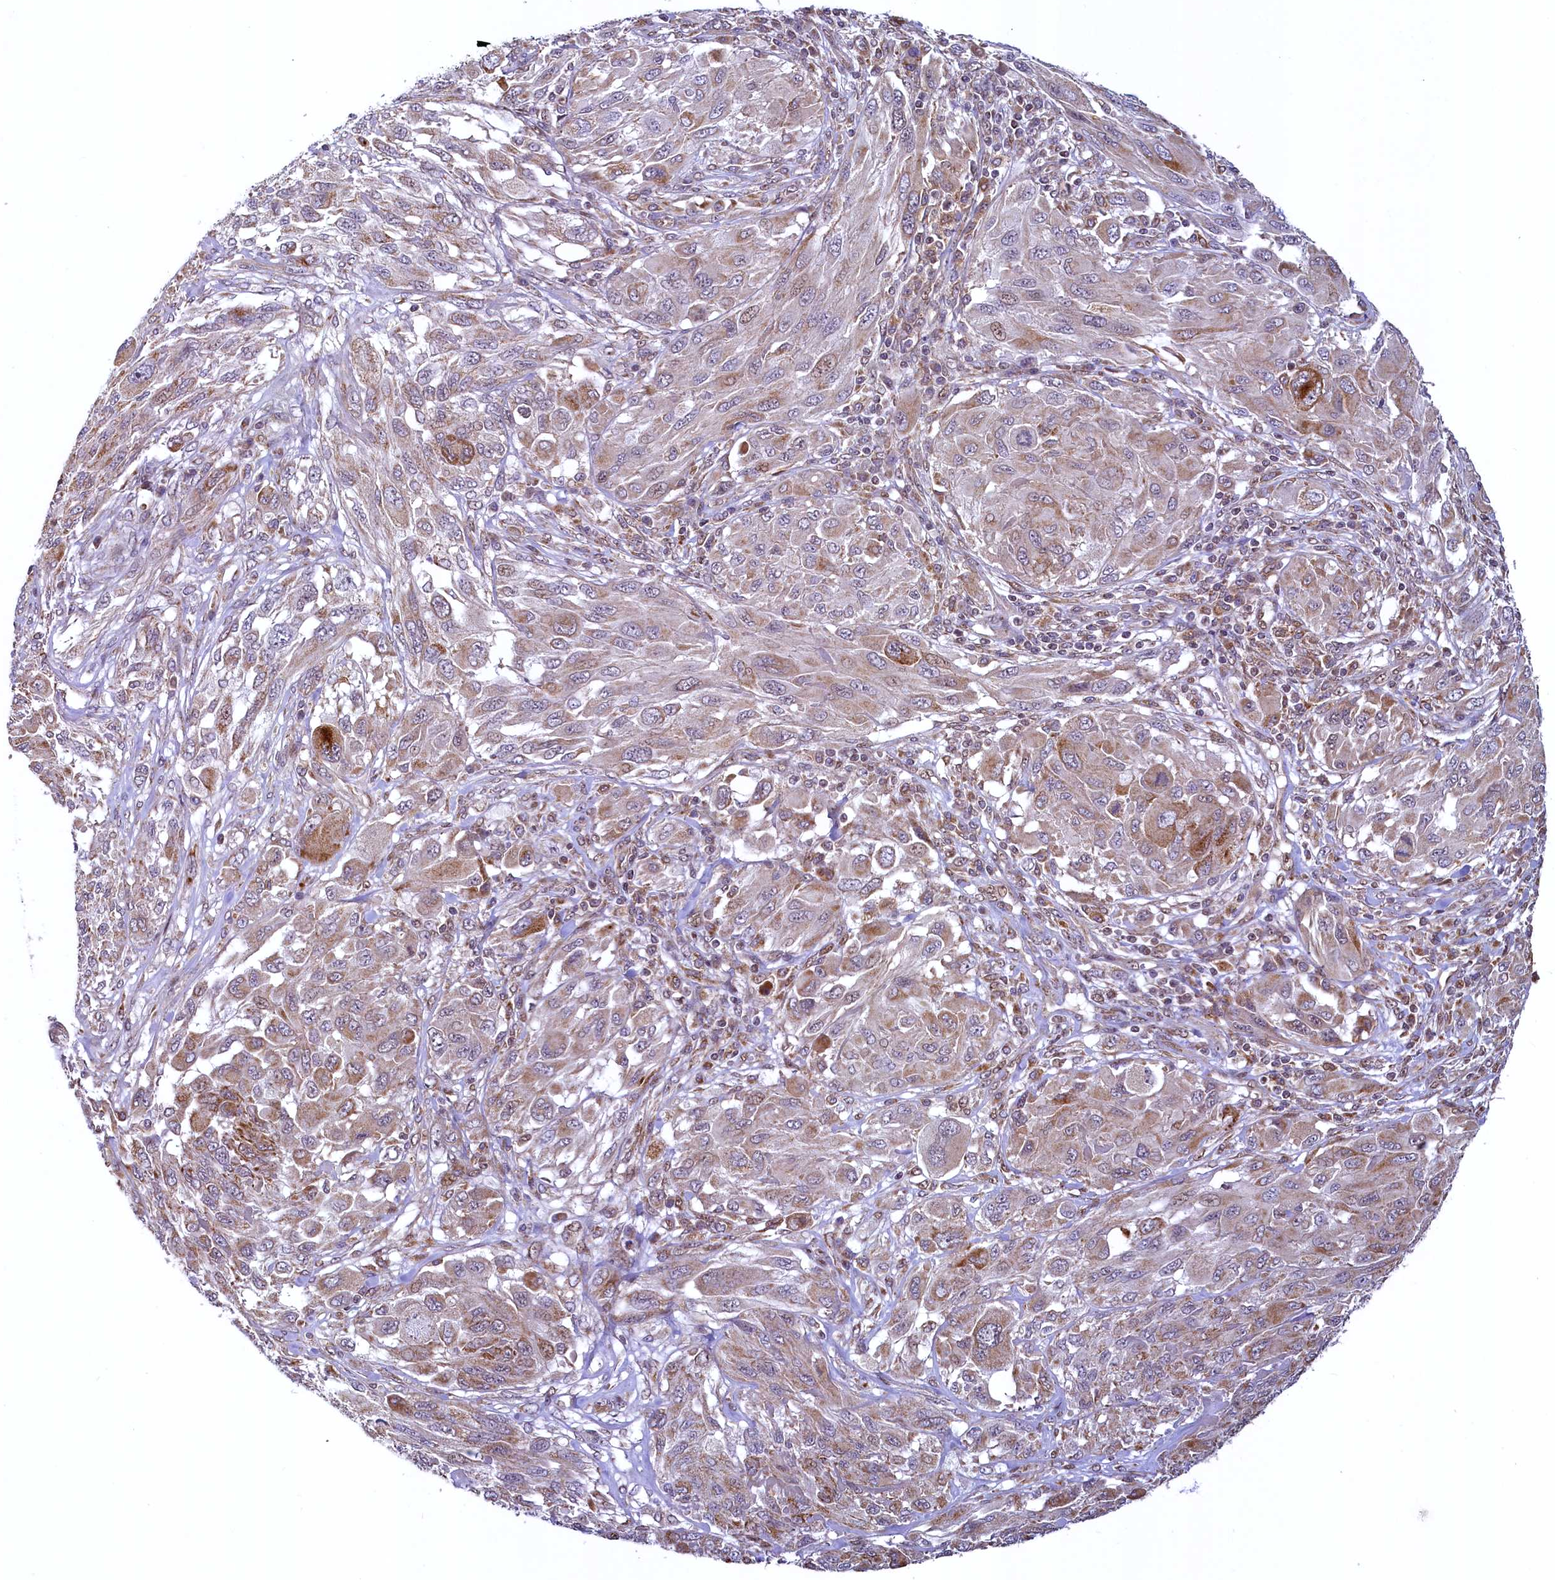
{"staining": {"intensity": "moderate", "quantity": "<25%", "location": "cytoplasmic/membranous"}, "tissue": "melanoma", "cell_type": "Tumor cells", "image_type": "cancer", "snomed": [{"axis": "morphology", "description": "Malignant melanoma, NOS"}, {"axis": "topography", "description": "Skin"}], "caption": "An immunohistochemistry photomicrograph of tumor tissue is shown. Protein staining in brown highlights moderate cytoplasmic/membranous positivity in malignant melanoma within tumor cells. The staining was performed using DAB to visualize the protein expression in brown, while the nuclei were stained in blue with hematoxylin (Magnification: 20x).", "gene": "ZNF577", "patient": {"sex": "female", "age": 91}}